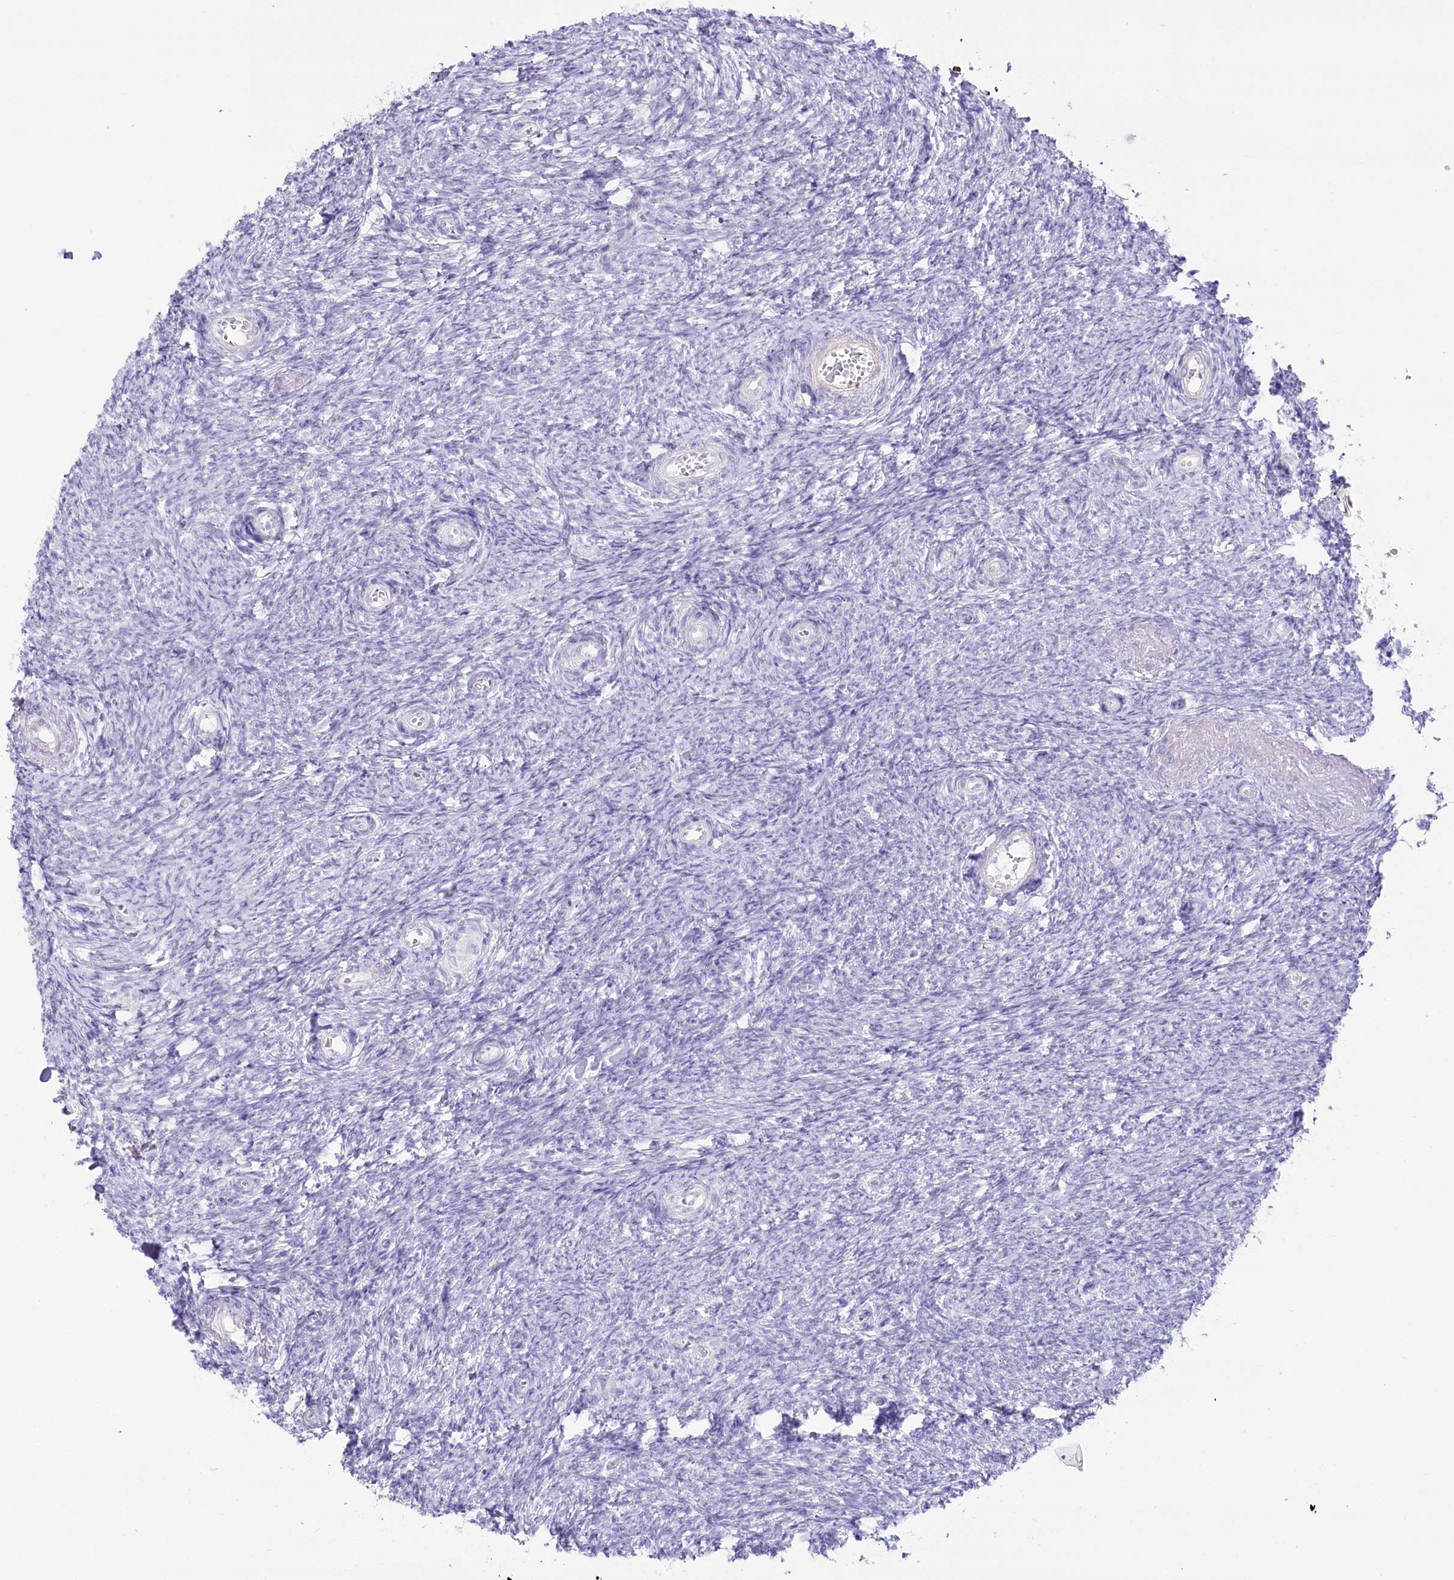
{"staining": {"intensity": "negative", "quantity": "none", "location": "none"}, "tissue": "ovary", "cell_type": "Ovarian stroma cells", "image_type": "normal", "snomed": [{"axis": "morphology", "description": "Normal tissue, NOS"}, {"axis": "topography", "description": "Ovary"}], "caption": "High power microscopy image of an immunohistochemistry (IHC) histopathology image of benign ovary, revealing no significant expression in ovarian stroma cells.", "gene": "MYOZ1", "patient": {"sex": "female", "age": 44}}